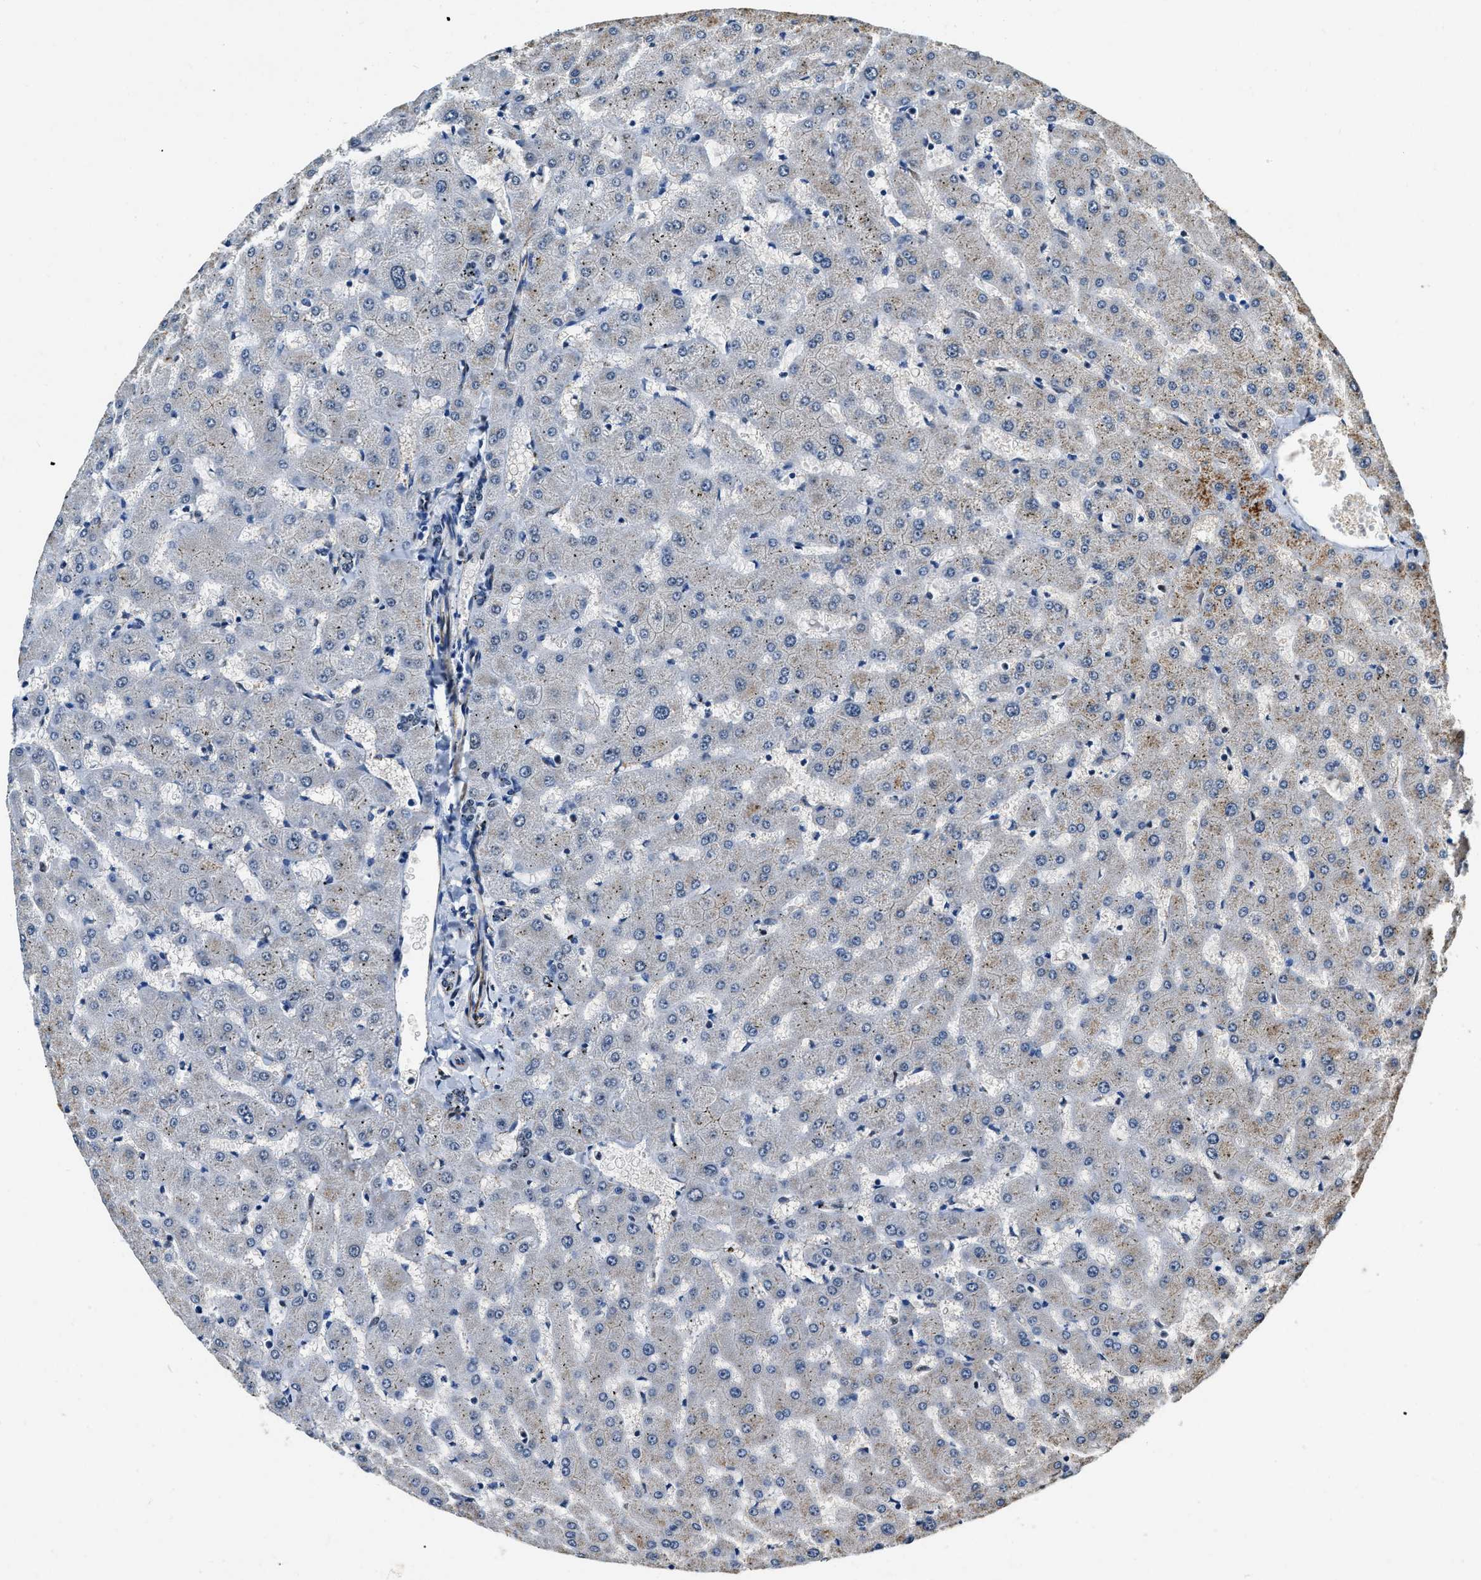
{"staining": {"intensity": "weak", "quantity": "<25%", "location": "nuclear"}, "tissue": "liver", "cell_type": "Cholangiocytes", "image_type": "normal", "snomed": [{"axis": "morphology", "description": "Normal tissue, NOS"}, {"axis": "topography", "description": "Liver"}], "caption": "Immunohistochemical staining of normal human liver displays no significant positivity in cholangiocytes.", "gene": "CCNE1", "patient": {"sex": "female", "age": 63}}